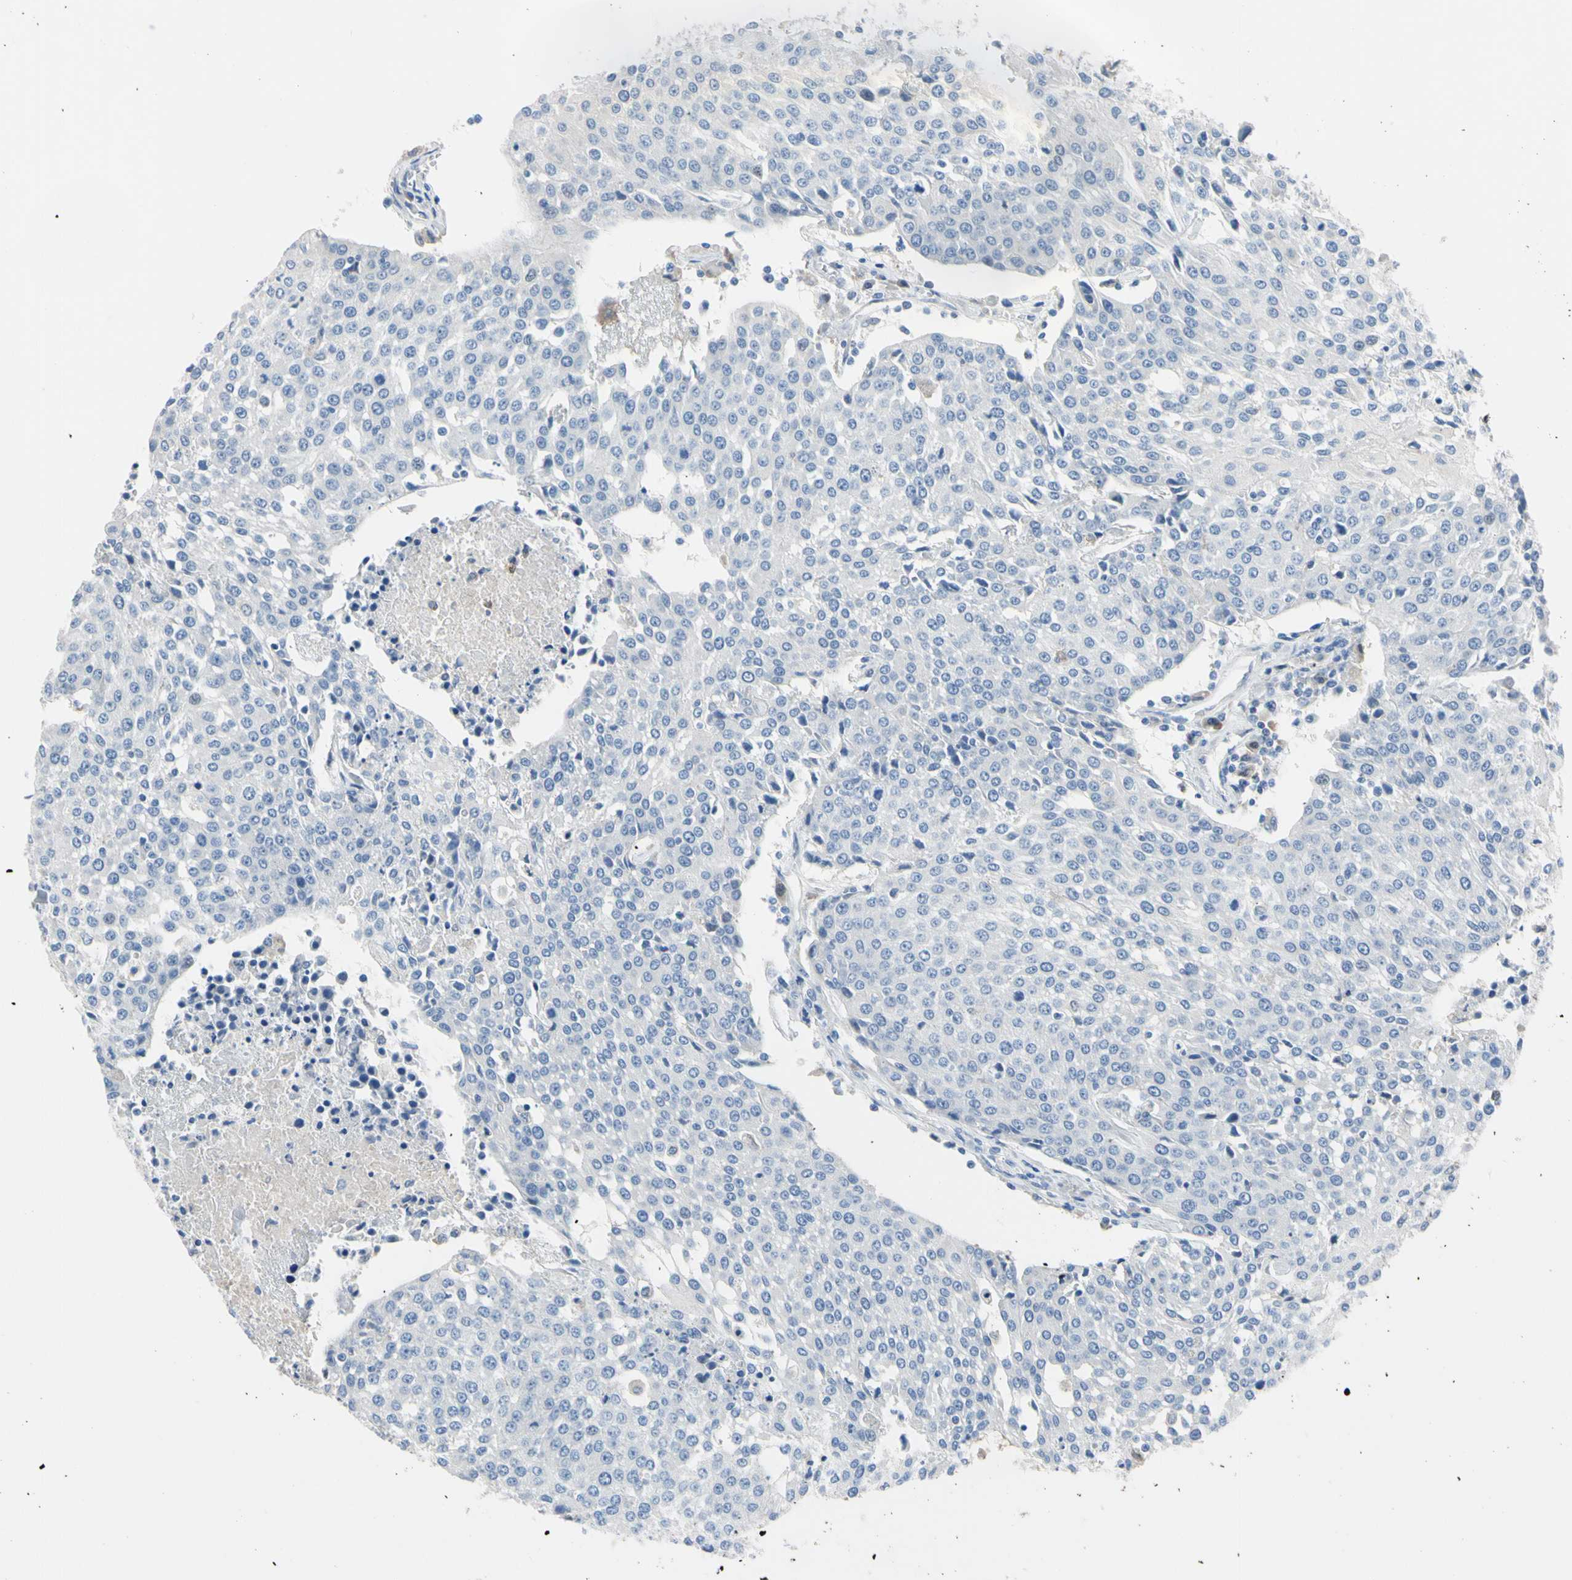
{"staining": {"intensity": "negative", "quantity": "none", "location": "none"}, "tissue": "urothelial cancer", "cell_type": "Tumor cells", "image_type": "cancer", "snomed": [{"axis": "morphology", "description": "Urothelial carcinoma, High grade"}, {"axis": "topography", "description": "Urinary bladder"}], "caption": "The image exhibits no staining of tumor cells in urothelial cancer.", "gene": "NCF4", "patient": {"sex": "female", "age": 85}}